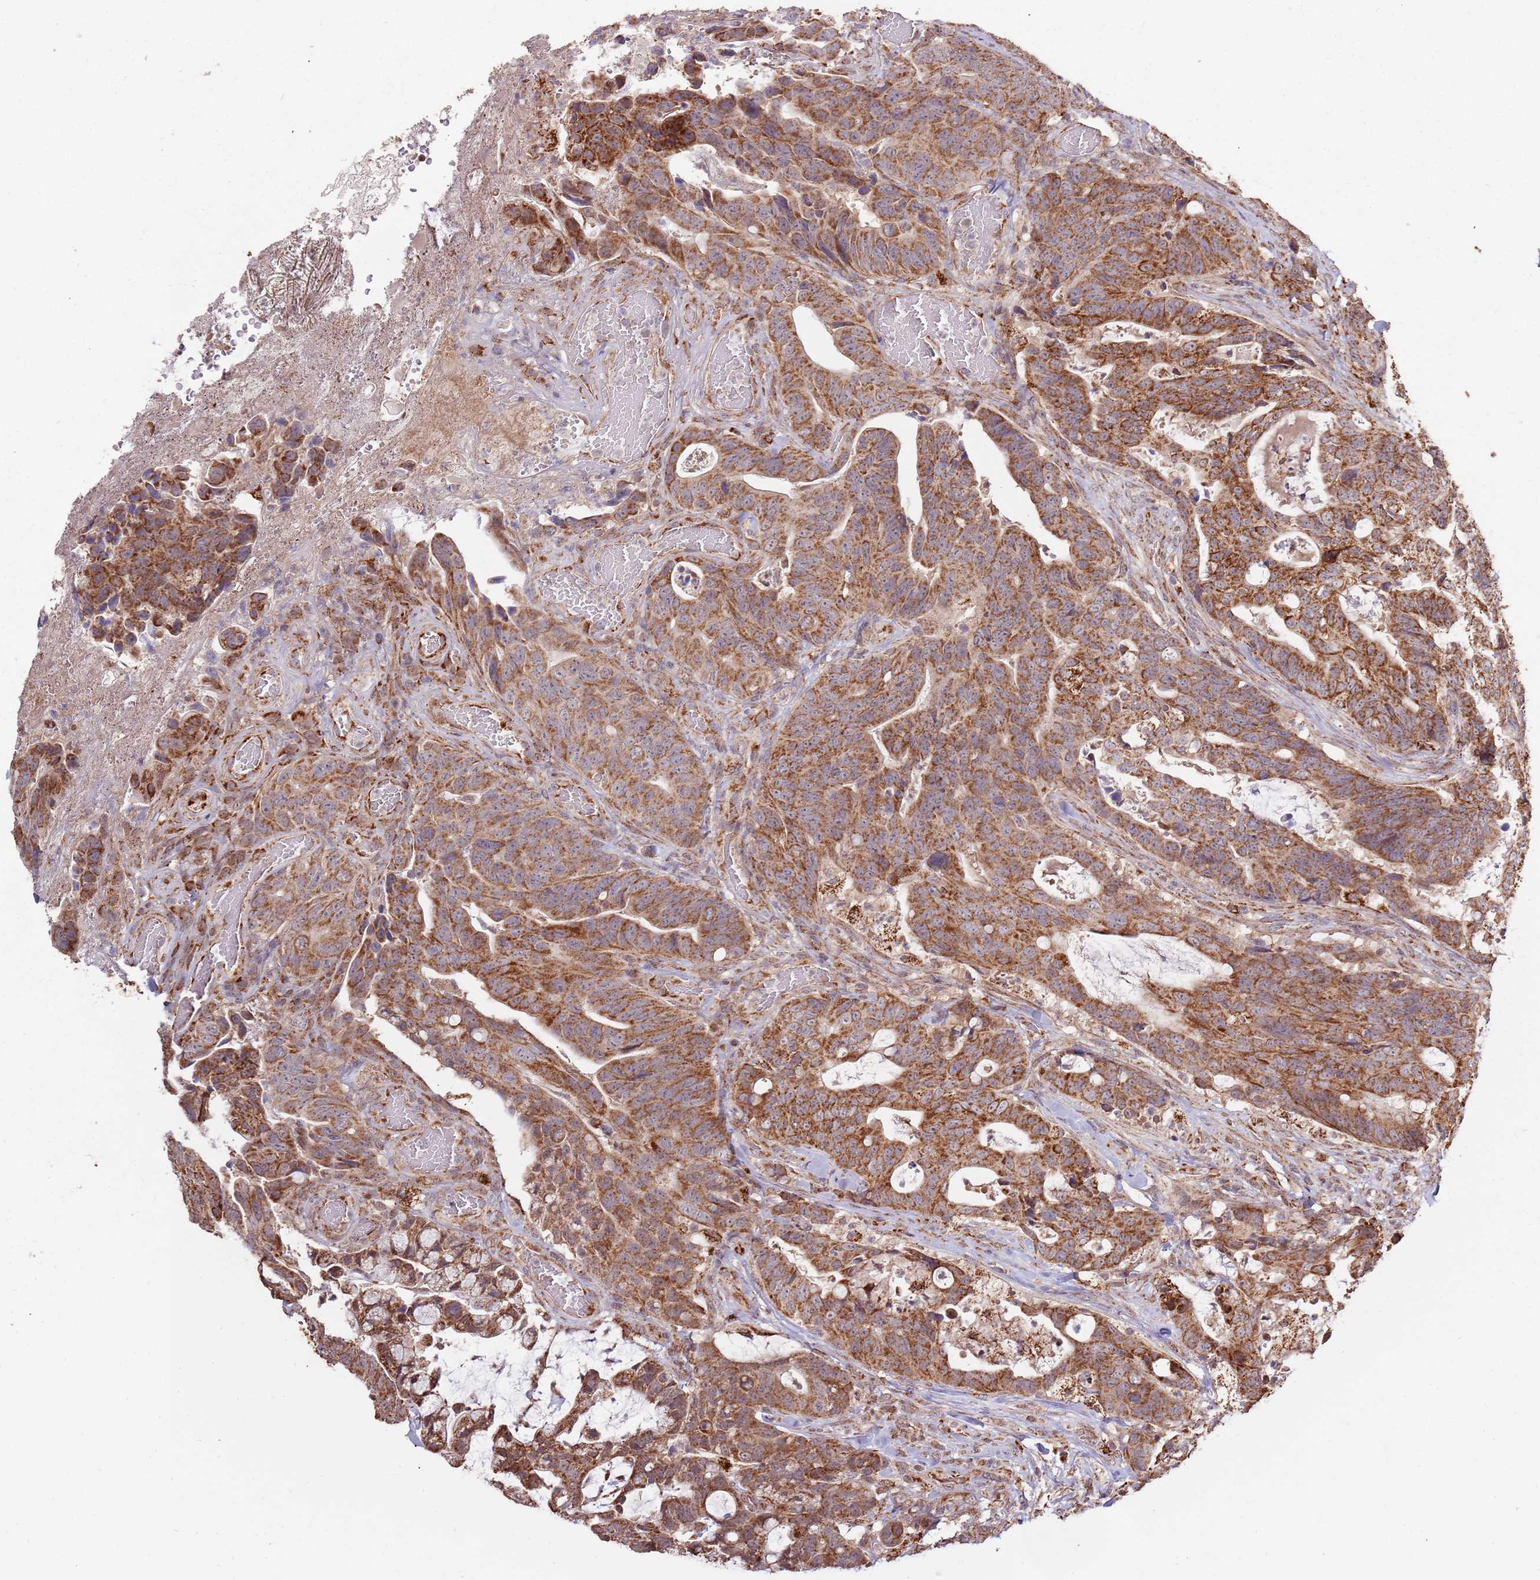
{"staining": {"intensity": "strong", "quantity": ">75%", "location": "cytoplasmic/membranous"}, "tissue": "colorectal cancer", "cell_type": "Tumor cells", "image_type": "cancer", "snomed": [{"axis": "morphology", "description": "Adenocarcinoma, NOS"}, {"axis": "topography", "description": "Colon"}], "caption": "This micrograph shows immunohistochemistry (IHC) staining of human colorectal cancer (adenocarcinoma), with high strong cytoplasmic/membranous positivity in about >75% of tumor cells.", "gene": "IL17RD", "patient": {"sex": "female", "age": 82}}